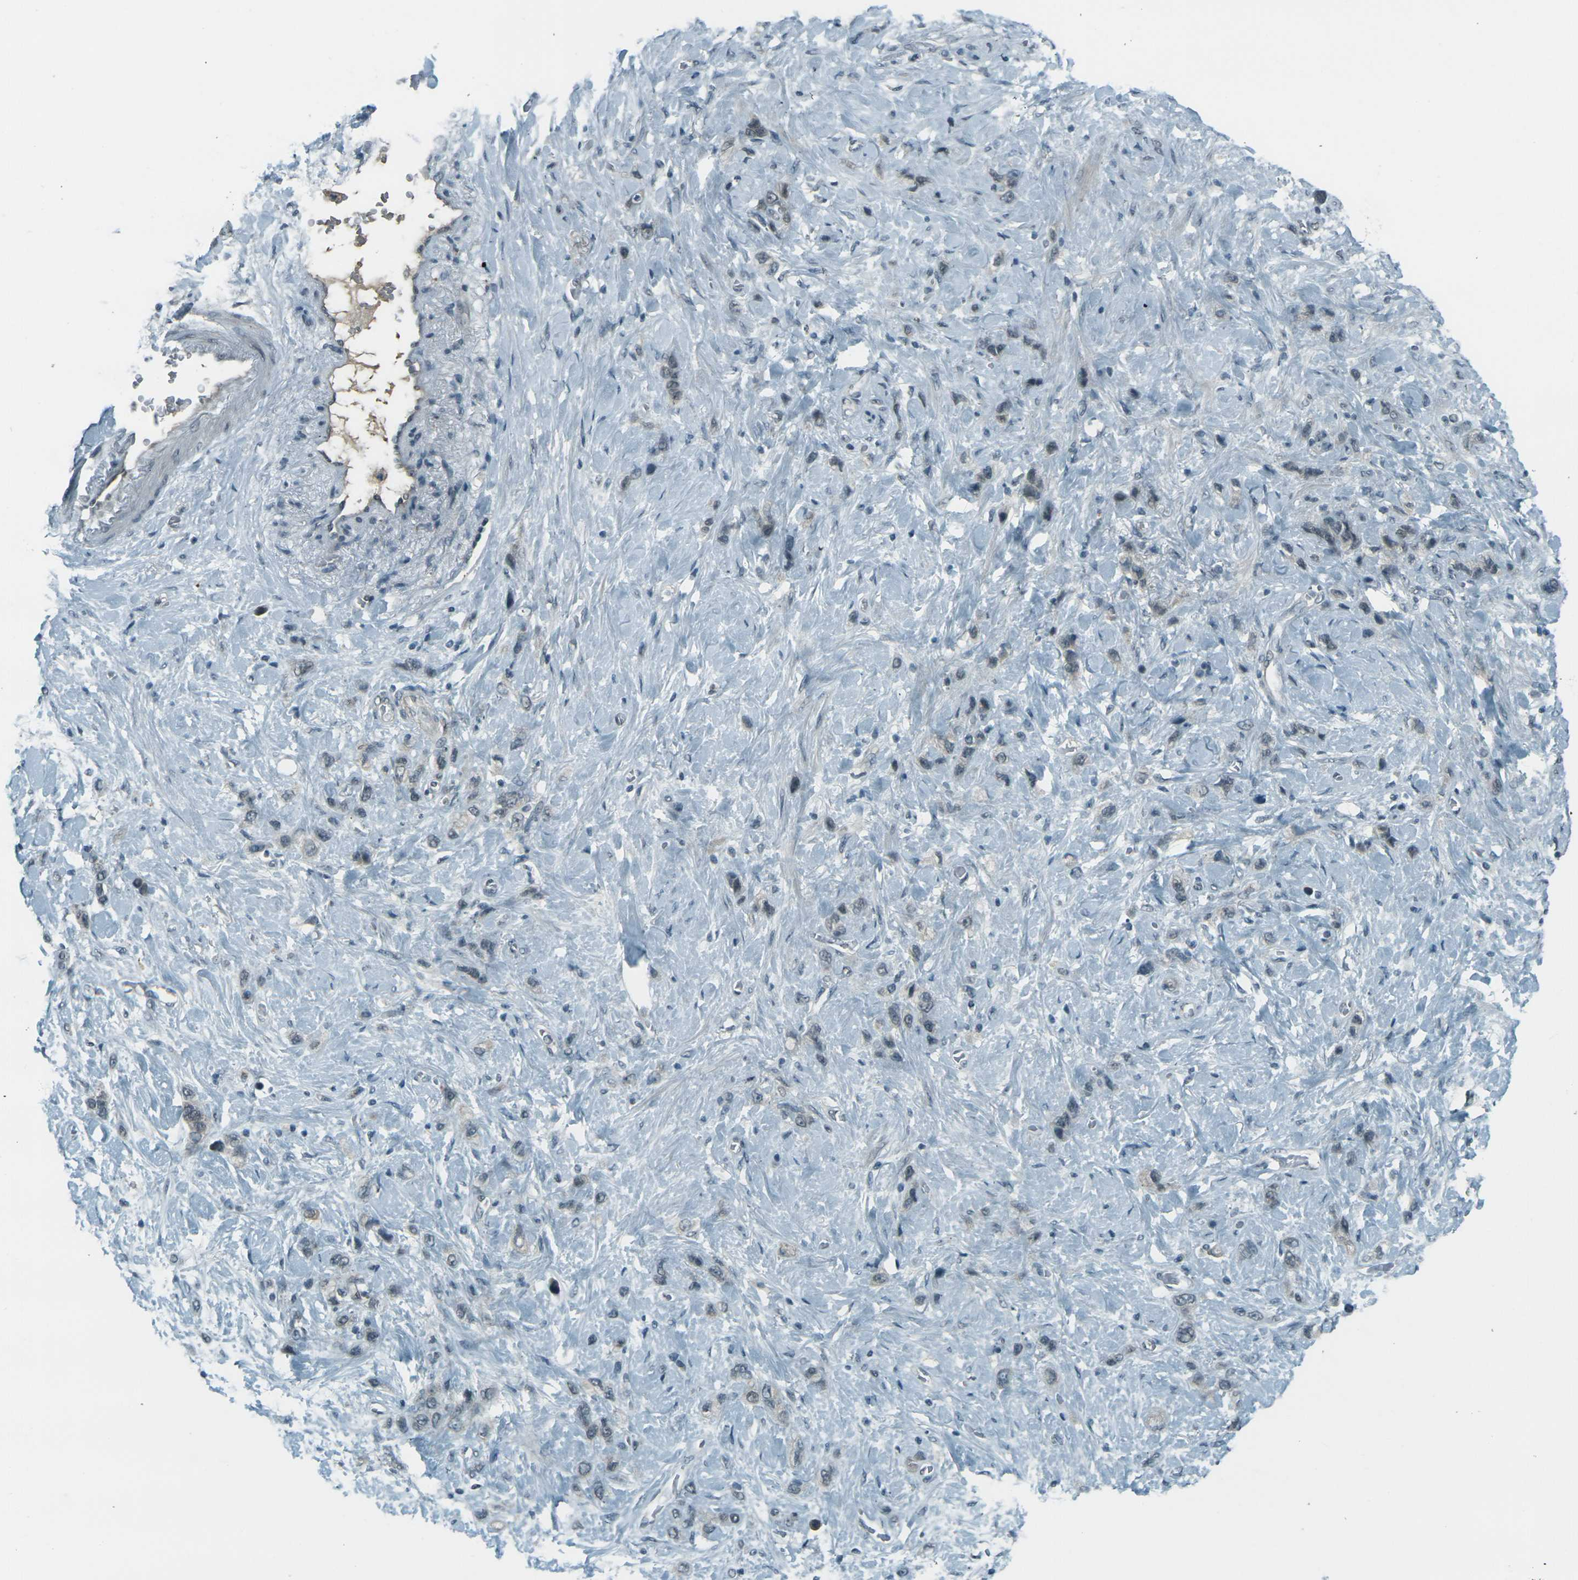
{"staining": {"intensity": "weak", "quantity": "<25%", "location": "cytoplasmic/membranous"}, "tissue": "stomach cancer", "cell_type": "Tumor cells", "image_type": "cancer", "snomed": [{"axis": "morphology", "description": "Adenocarcinoma, NOS"}, {"axis": "morphology", "description": "Adenocarcinoma, High grade"}, {"axis": "topography", "description": "Stomach, upper"}, {"axis": "topography", "description": "Stomach, lower"}], "caption": "Tumor cells show no significant protein expression in stomach cancer (high-grade adenocarcinoma). (Stains: DAB (3,3'-diaminobenzidine) IHC with hematoxylin counter stain, Microscopy: brightfield microscopy at high magnification).", "gene": "GPR19", "patient": {"sex": "female", "age": 65}}